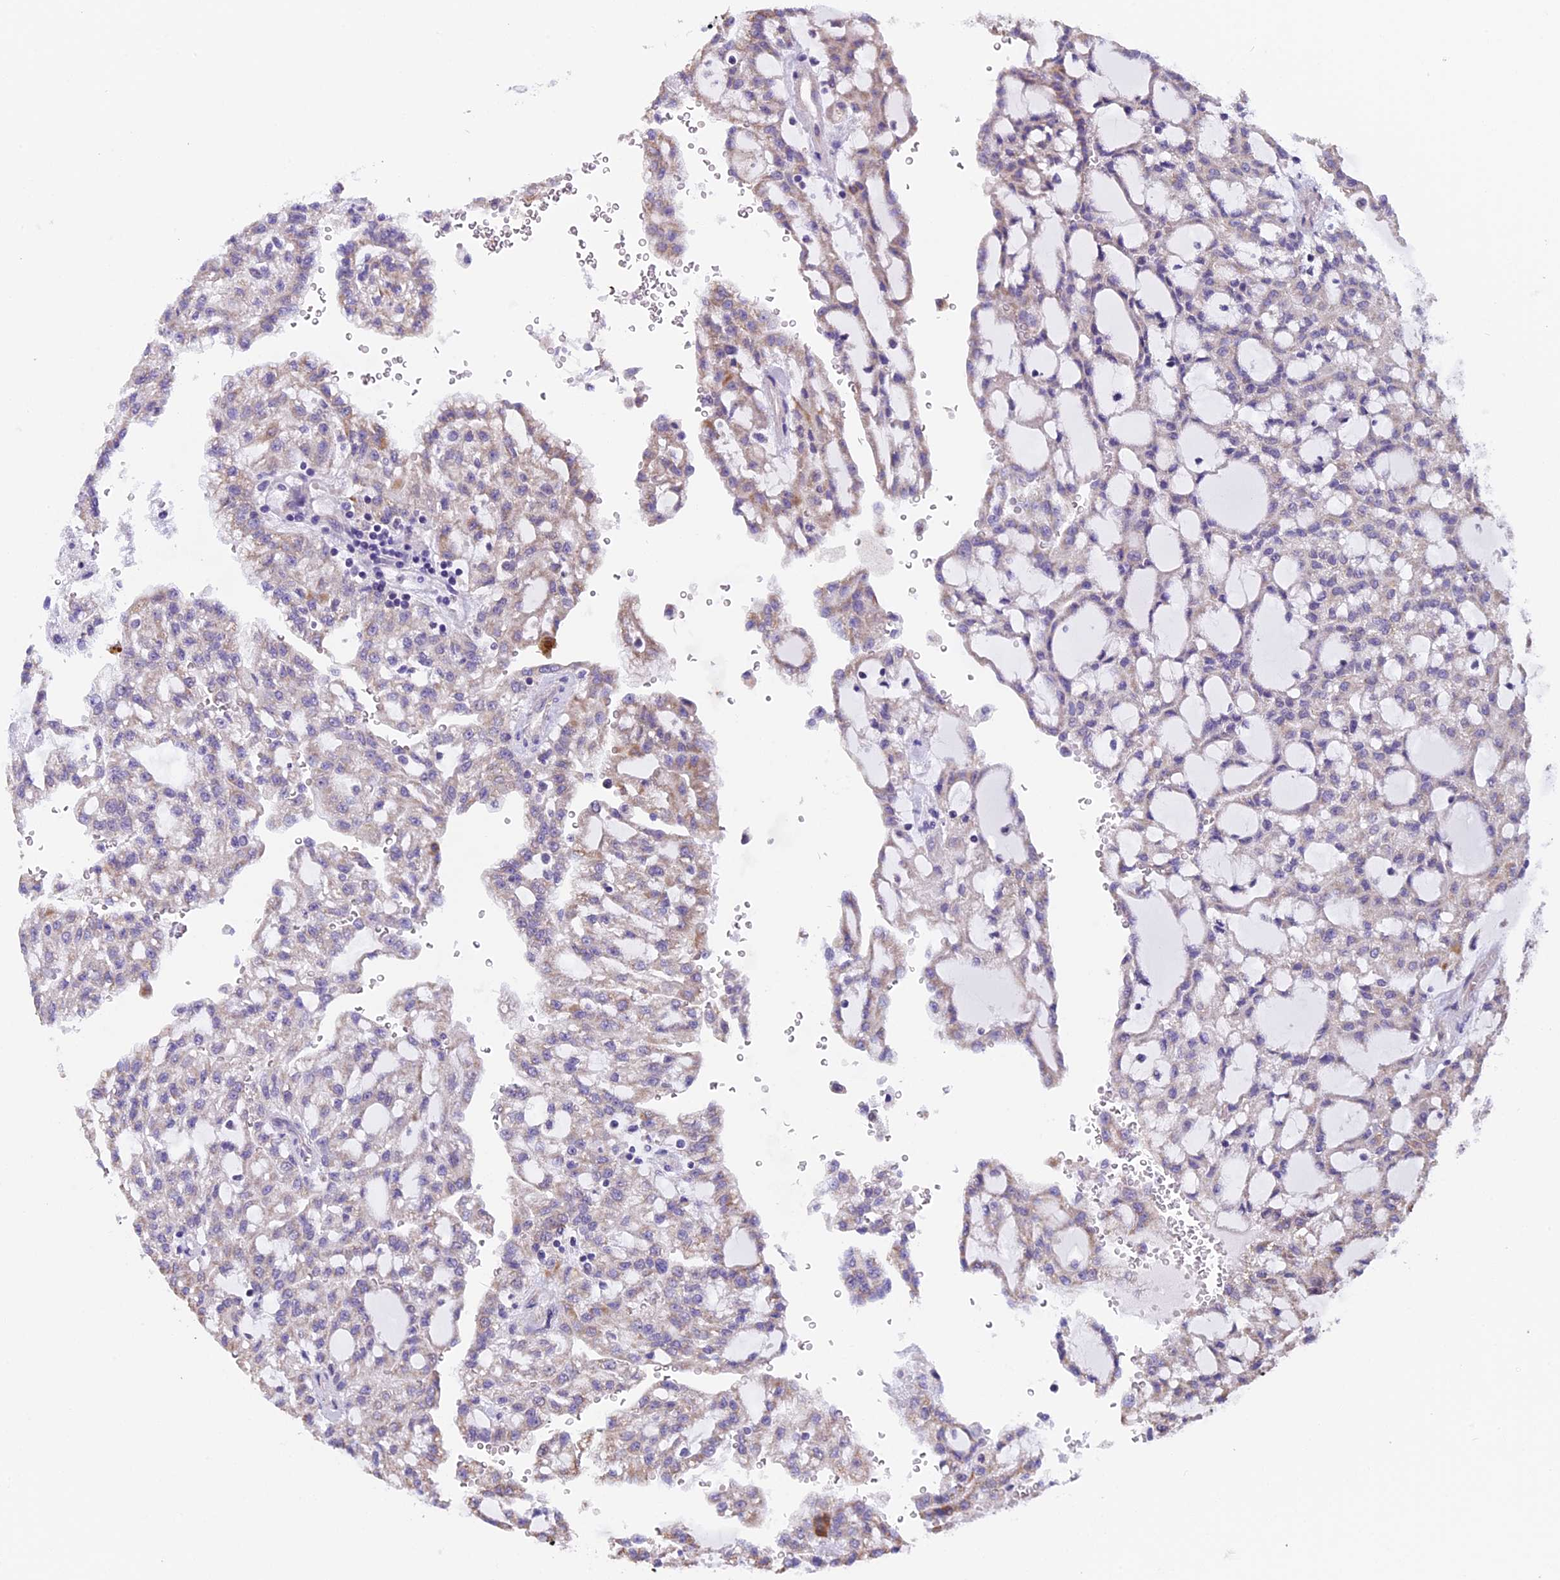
{"staining": {"intensity": "weak", "quantity": "25%-75%", "location": "cytoplasmic/membranous"}, "tissue": "renal cancer", "cell_type": "Tumor cells", "image_type": "cancer", "snomed": [{"axis": "morphology", "description": "Adenocarcinoma, NOS"}, {"axis": "topography", "description": "Kidney"}], "caption": "Tumor cells reveal low levels of weak cytoplasmic/membranous staining in about 25%-75% of cells in human renal adenocarcinoma.", "gene": "ZNF317", "patient": {"sex": "male", "age": 63}}